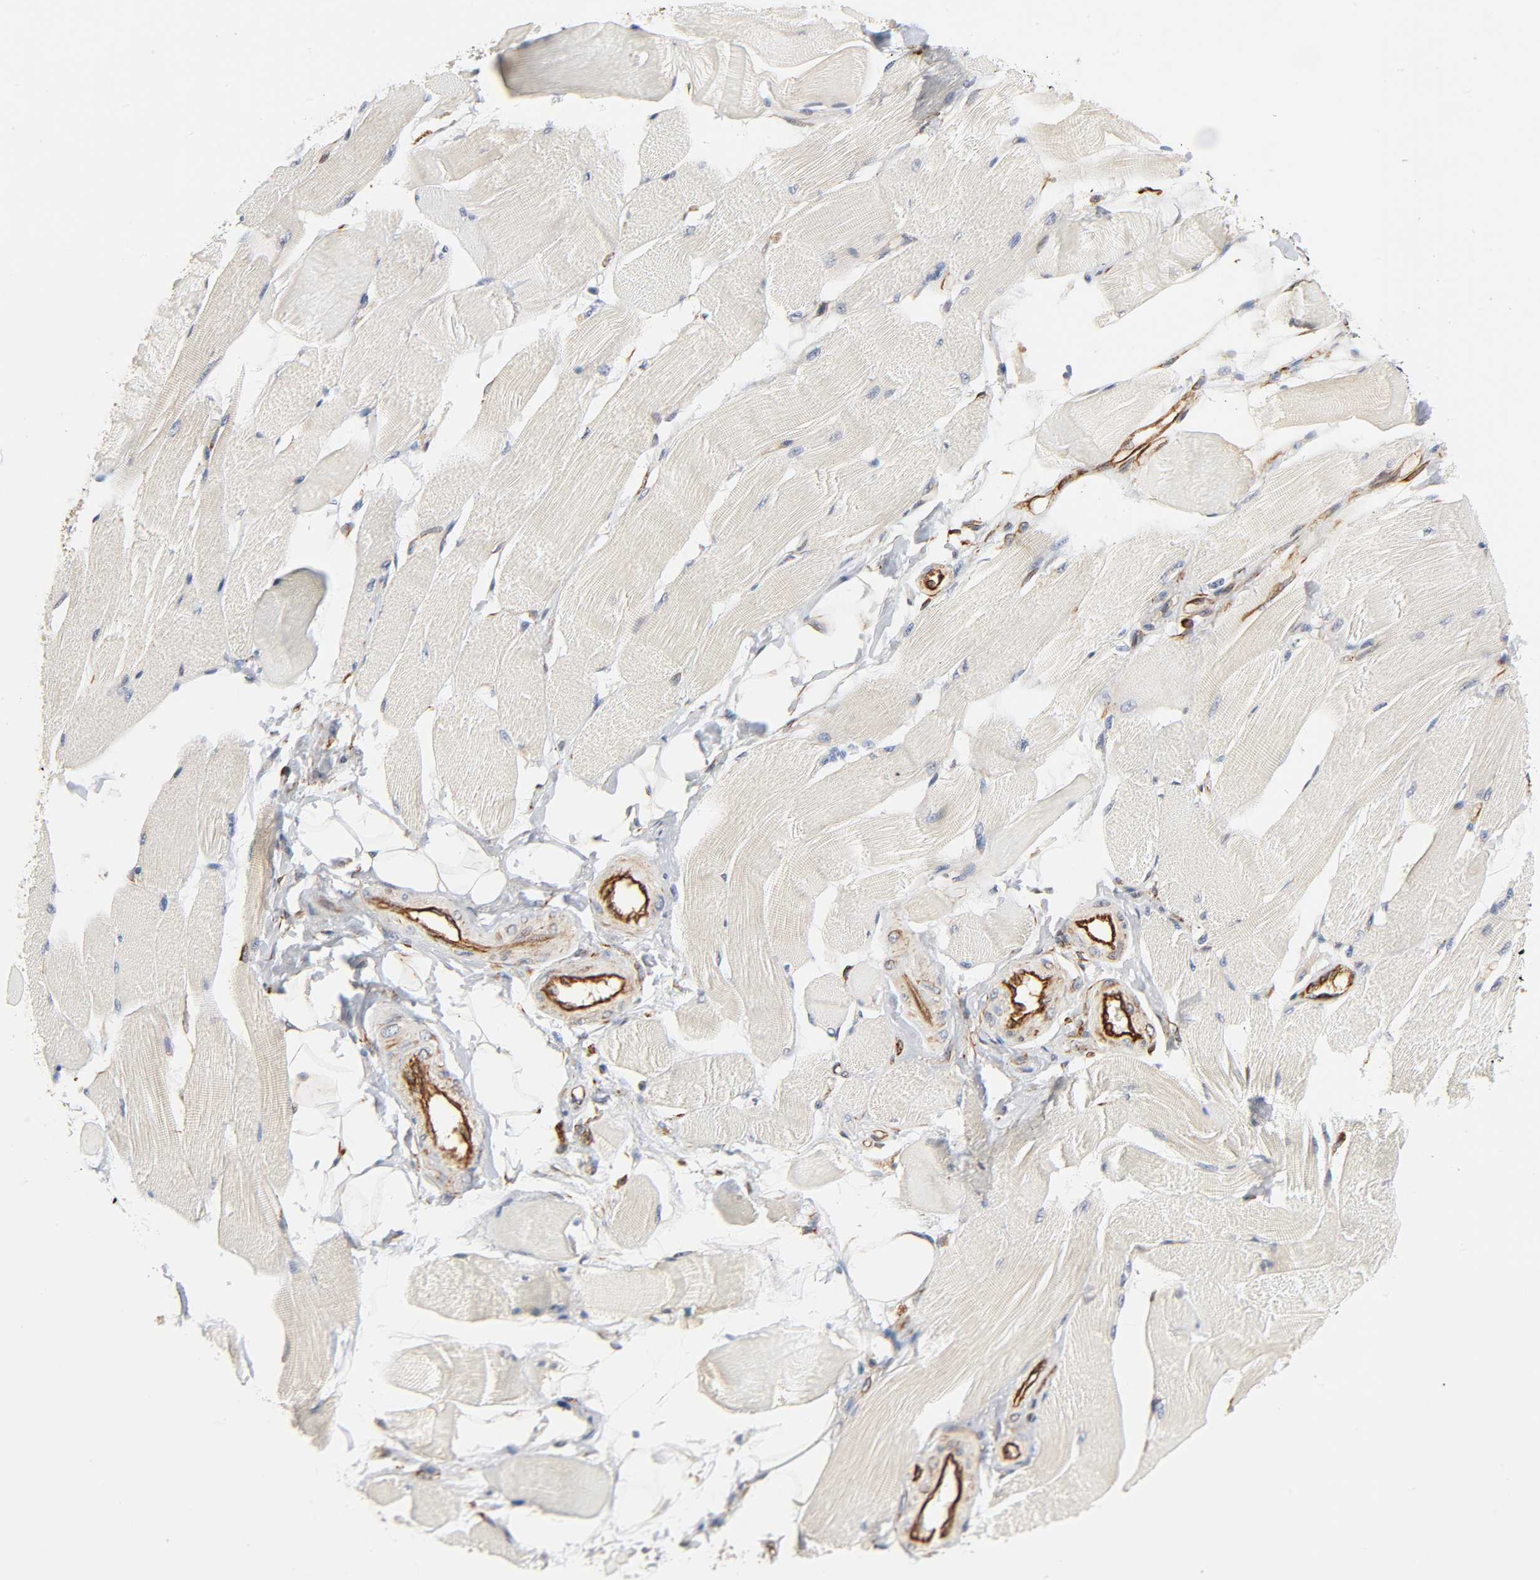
{"staining": {"intensity": "weak", "quantity": ">75%", "location": "cytoplasmic/membranous"}, "tissue": "skeletal muscle", "cell_type": "Myocytes", "image_type": "normal", "snomed": [{"axis": "morphology", "description": "Normal tissue, NOS"}, {"axis": "topography", "description": "Skeletal muscle"}, {"axis": "topography", "description": "Peripheral nerve tissue"}], "caption": "DAB immunohistochemical staining of unremarkable skeletal muscle displays weak cytoplasmic/membranous protein staining in about >75% of myocytes.", "gene": "REEP5", "patient": {"sex": "female", "age": 84}}